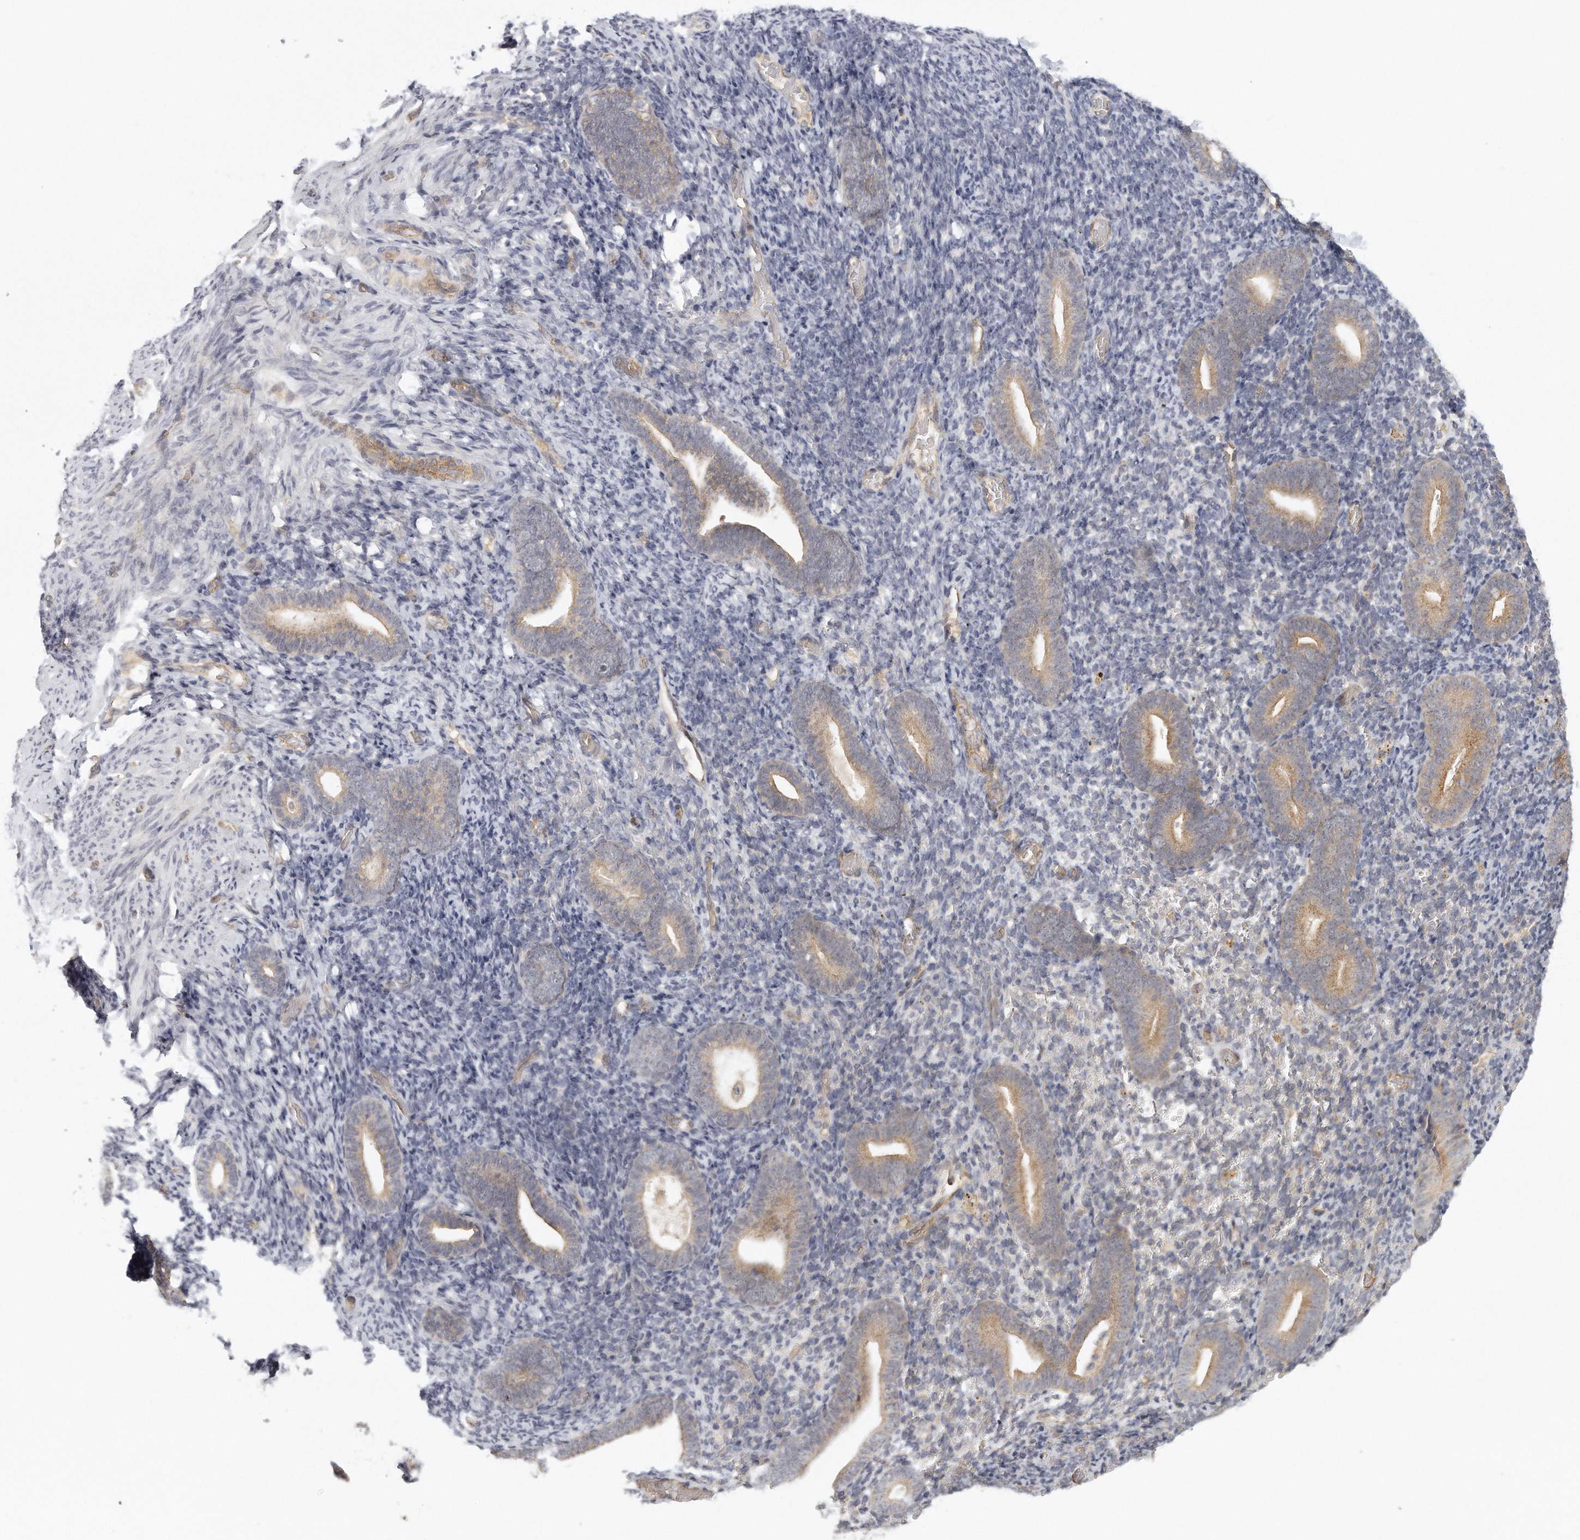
{"staining": {"intensity": "negative", "quantity": "none", "location": "none"}, "tissue": "endometrium", "cell_type": "Cells in endometrial stroma", "image_type": "normal", "snomed": [{"axis": "morphology", "description": "Normal tissue, NOS"}, {"axis": "topography", "description": "Endometrium"}], "caption": "A photomicrograph of endometrium stained for a protein demonstrates no brown staining in cells in endometrial stroma.", "gene": "MTERF4", "patient": {"sex": "female", "age": 51}}